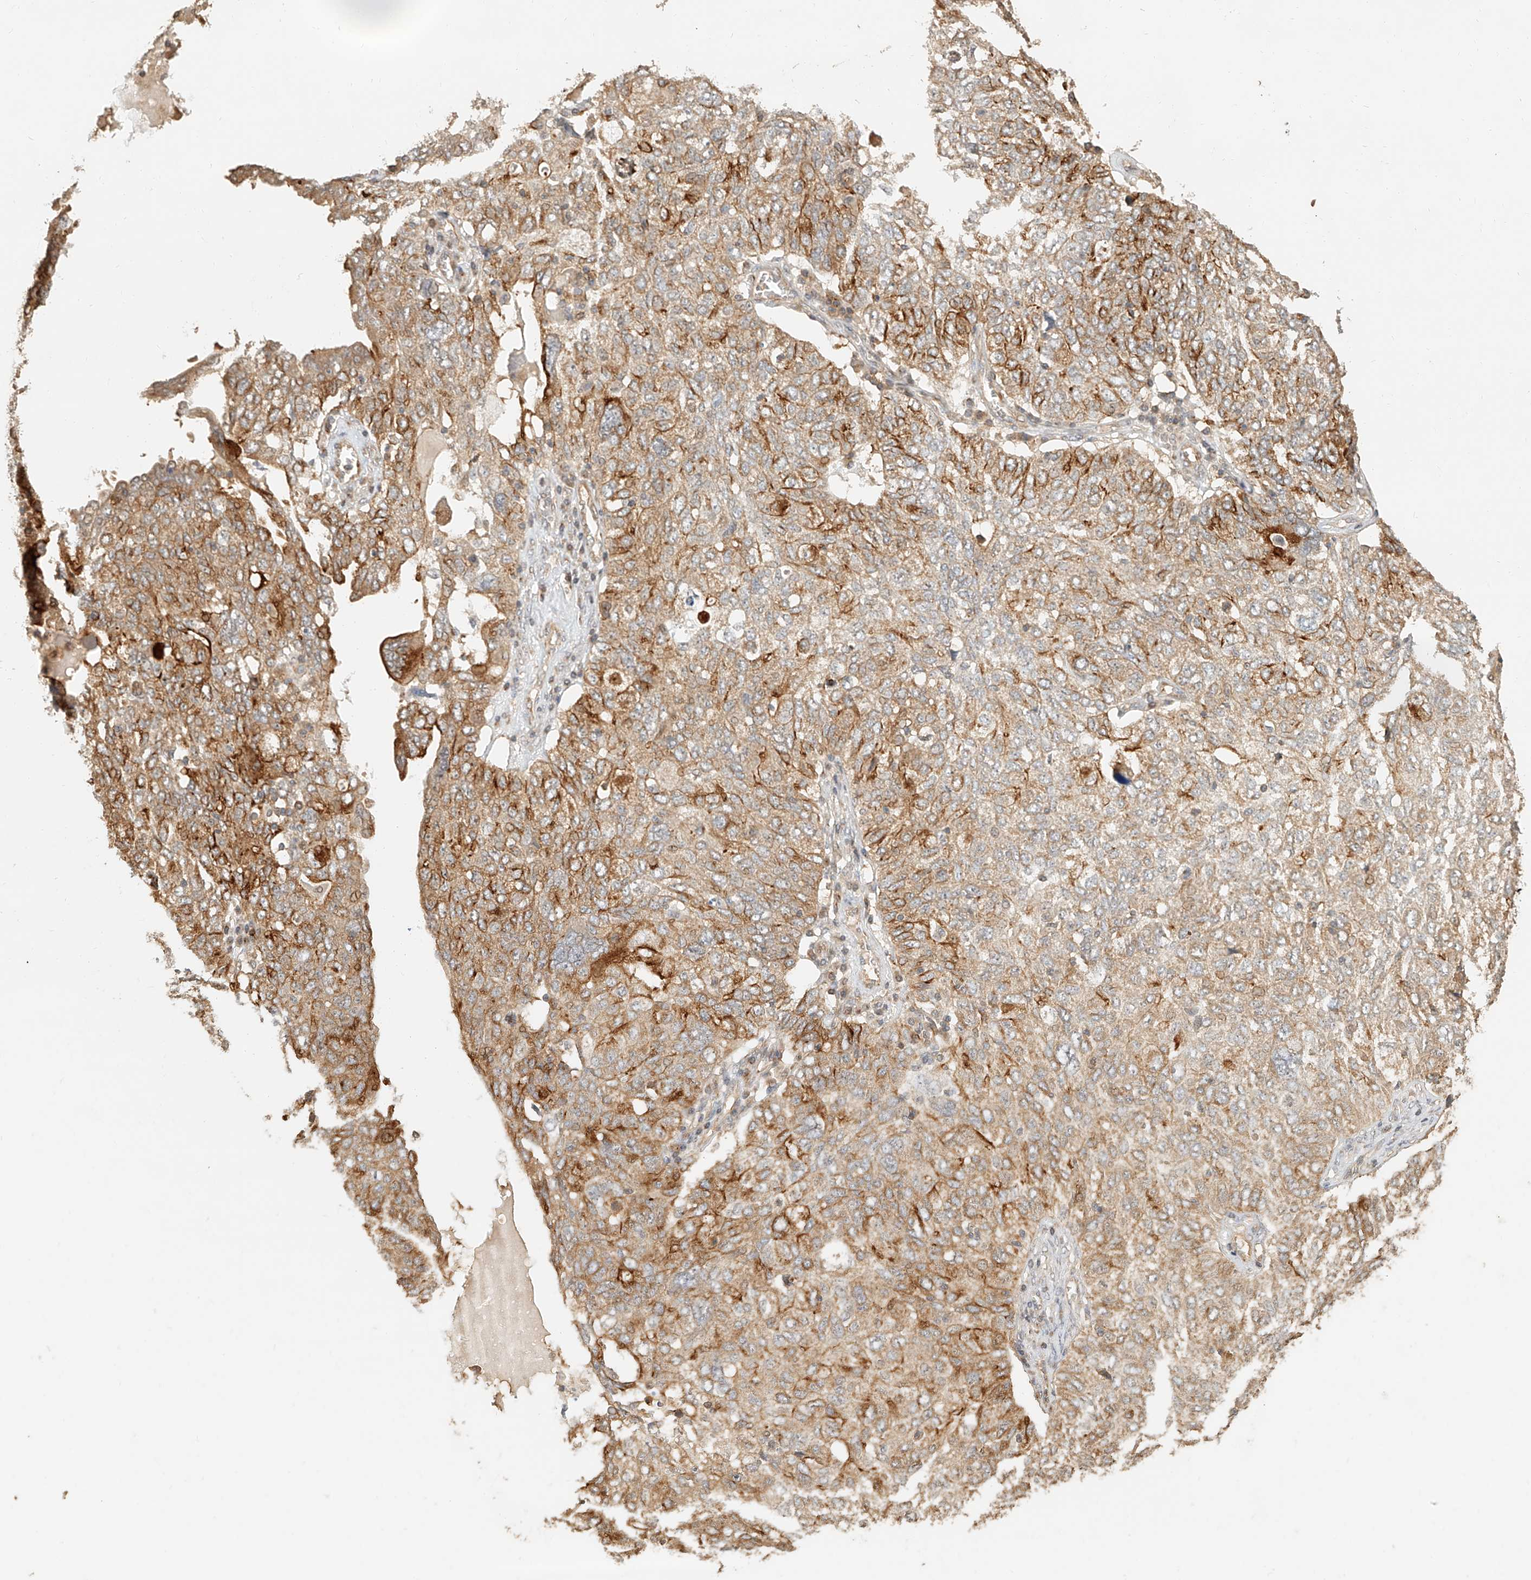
{"staining": {"intensity": "strong", "quantity": ">75%", "location": "cytoplasmic/membranous"}, "tissue": "ovarian cancer", "cell_type": "Tumor cells", "image_type": "cancer", "snomed": [{"axis": "morphology", "description": "Carcinoma, endometroid"}, {"axis": "topography", "description": "Ovary"}], "caption": "The photomicrograph displays a brown stain indicating the presence of a protein in the cytoplasmic/membranous of tumor cells in endometroid carcinoma (ovarian).", "gene": "NAP1L1", "patient": {"sex": "female", "age": 62}}